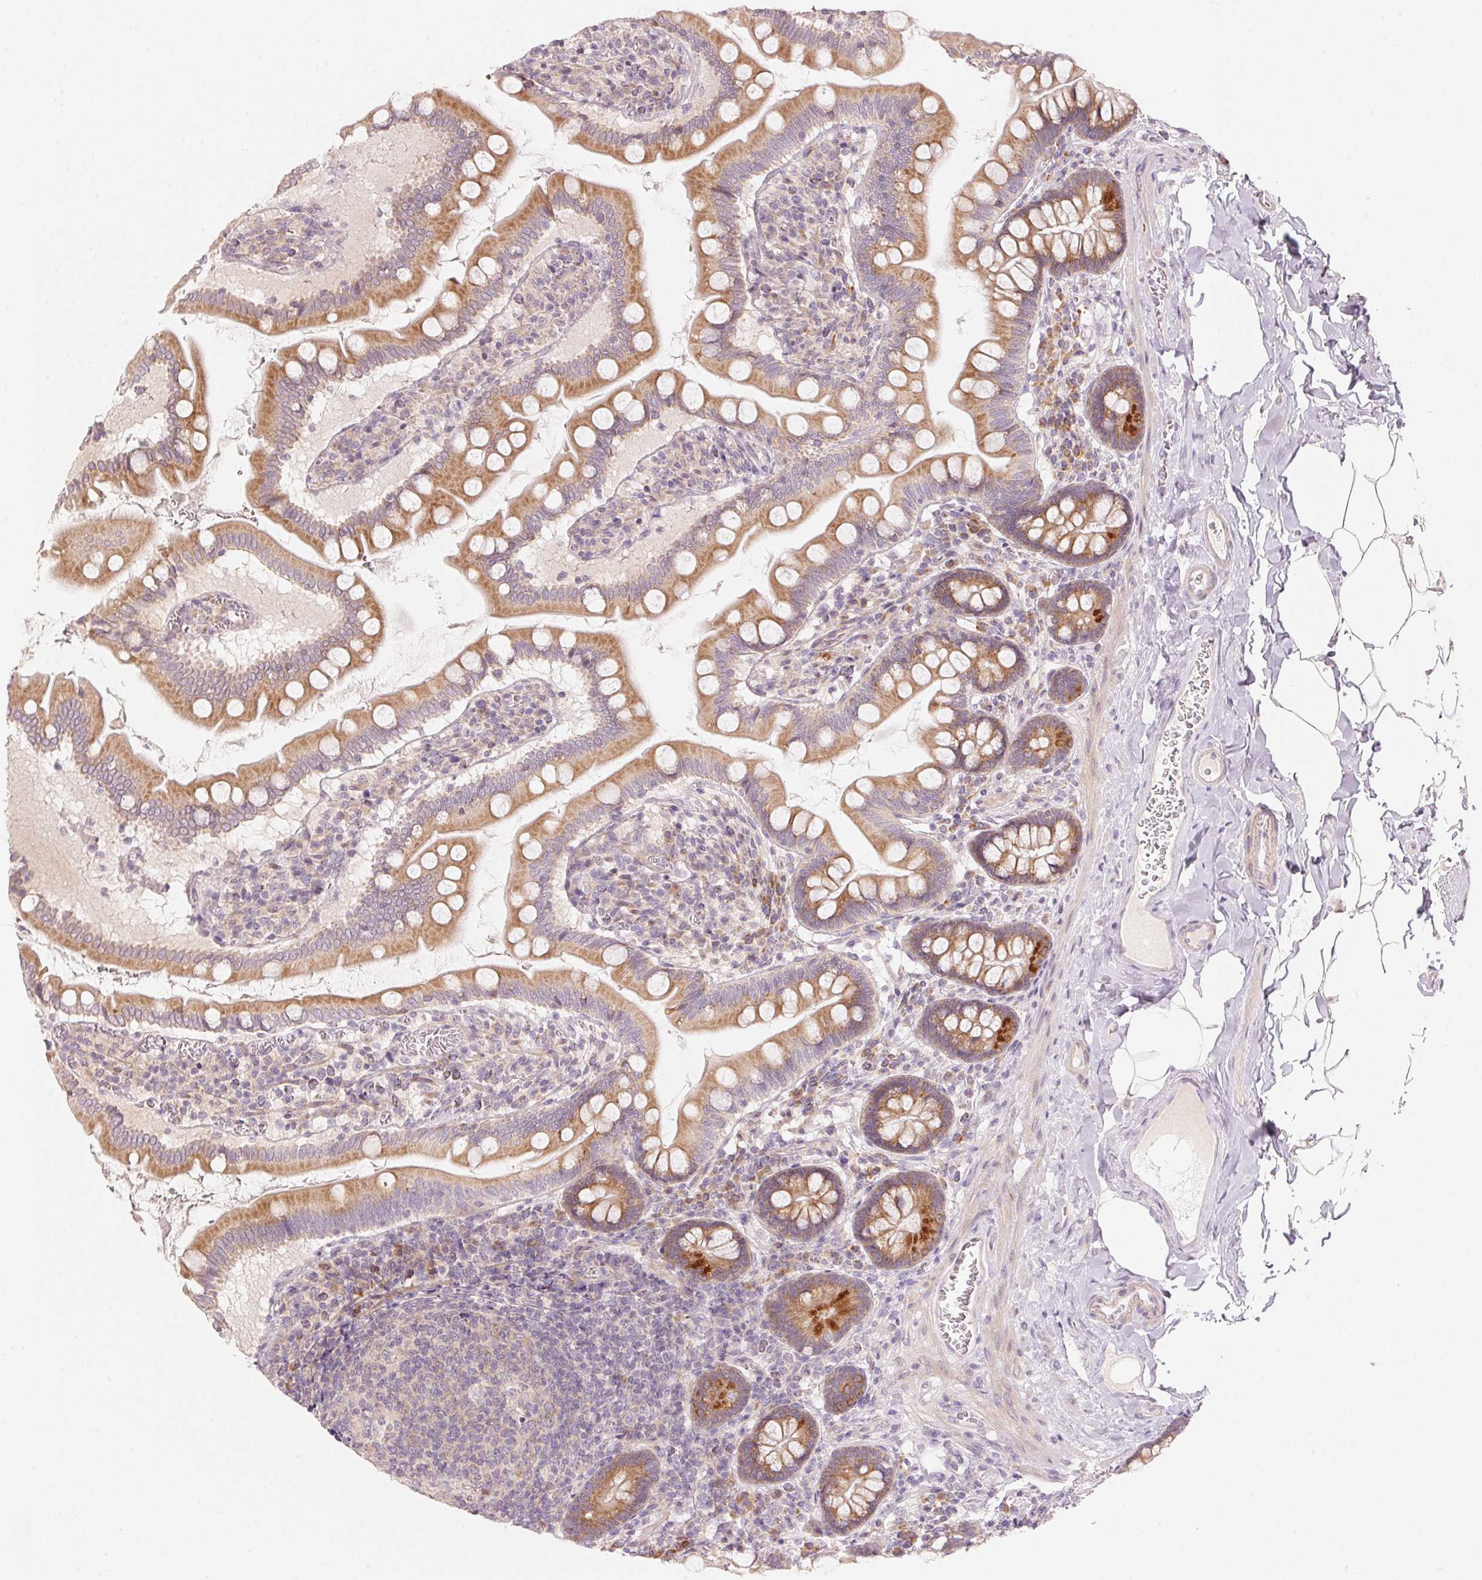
{"staining": {"intensity": "moderate", "quantity": ">75%", "location": "cytoplasmic/membranous"}, "tissue": "small intestine", "cell_type": "Glandular cells", "image_type": "normal", "snomed": [{"axis": "morphology", "description": "Normal tissue, NOS"}, {"axis": "topography", "description": "Small intestine"}], "caption": "Protein staining by immunohistochemistry reveals moderate cytoplasmic/membranous expression in about >75% of glandular cells in benign small intestine.", "gene": "BLOC1S2", "patient": {"sex": "female", "age": 56}}